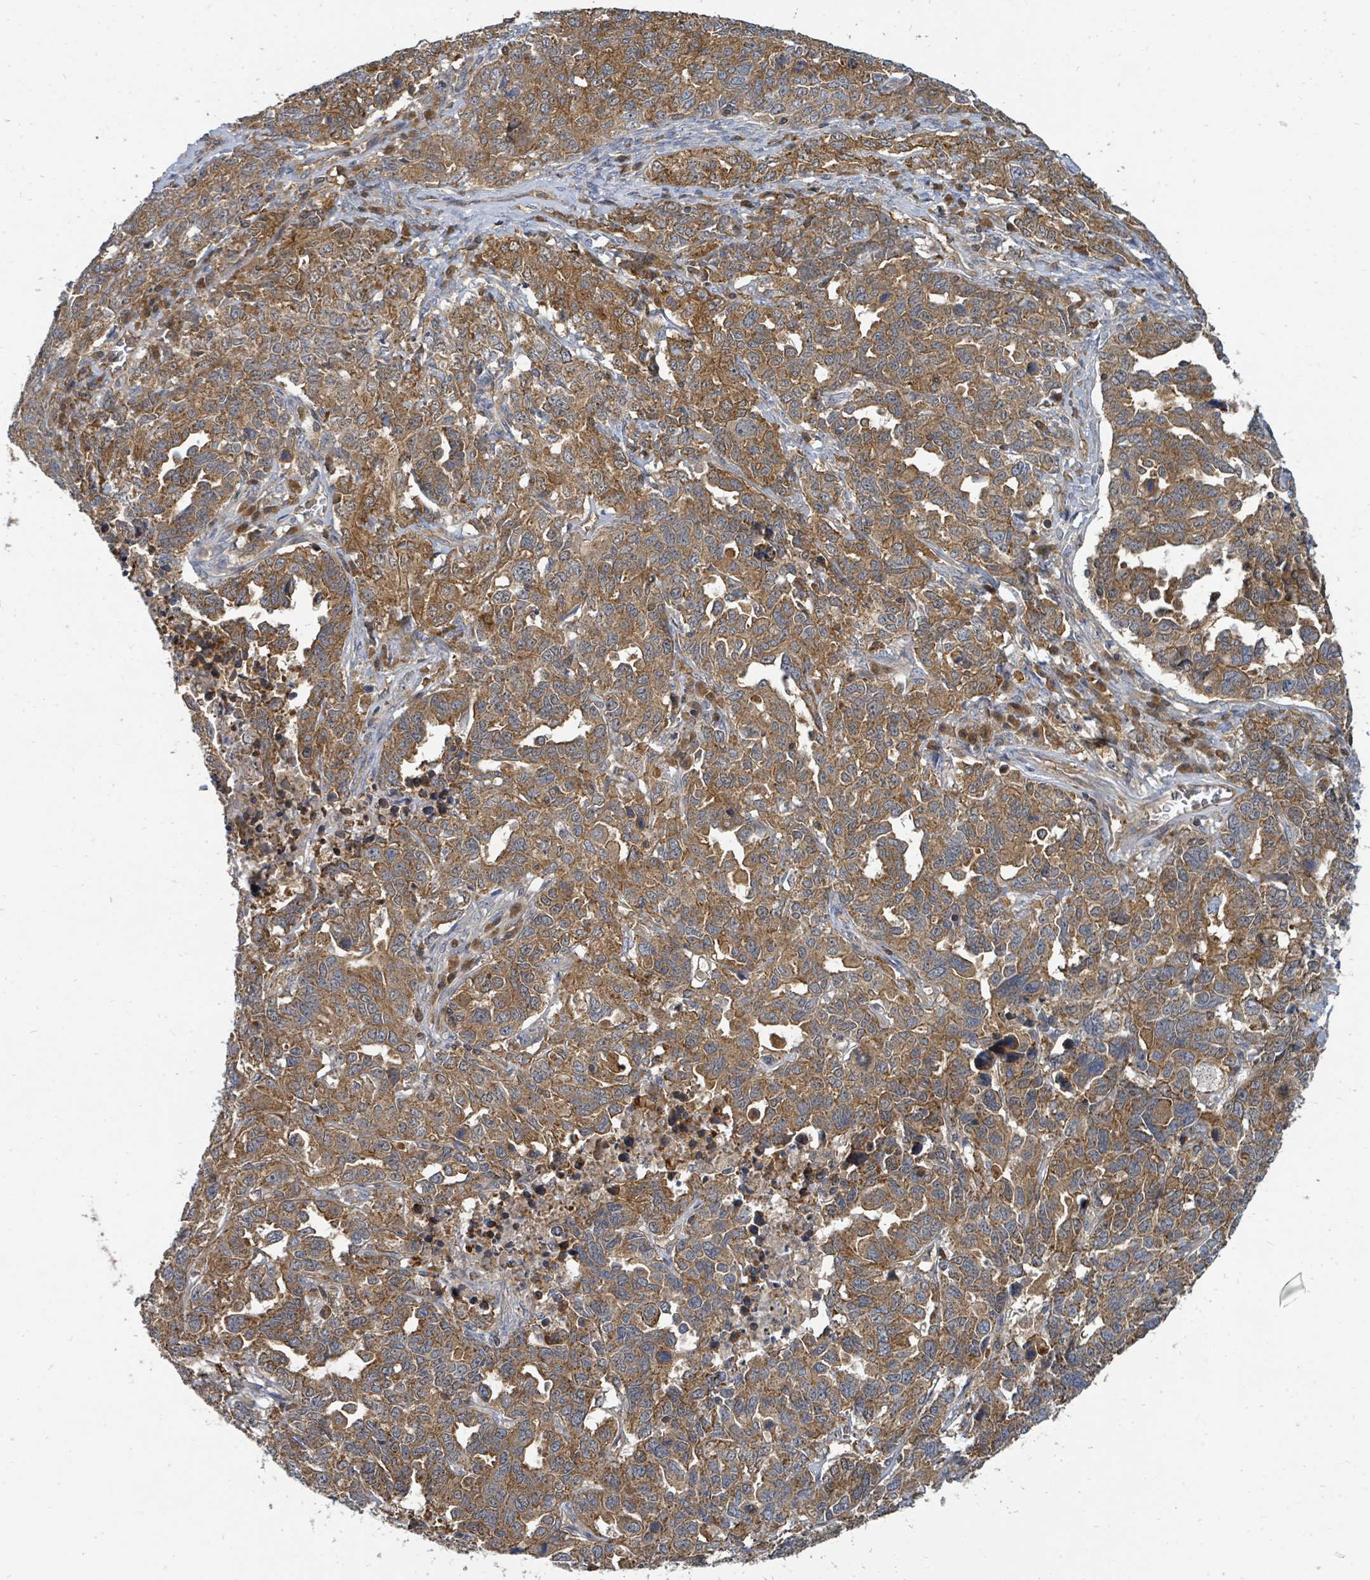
{"staining": {"intensity": "moderate", "quantity": ">75%", "location": "cytoplasmic/membranous"}, "tissue": "ovarian cancer", "cell_type": "Tumor cells", "image_type": "cancer", "snomed": [{"axis": "morphology", "description": "Carcinoma, endometroid"}, {"axis": "topography", "description": "Ovary"}], "caption": "Ovarian endometroid carcinoma stained for a protein displays moderate cytoplasmic/membranous positivity in tumor cells.", "gene": "BOLA2B", "patient": {"sex": "female", "age": 62}}